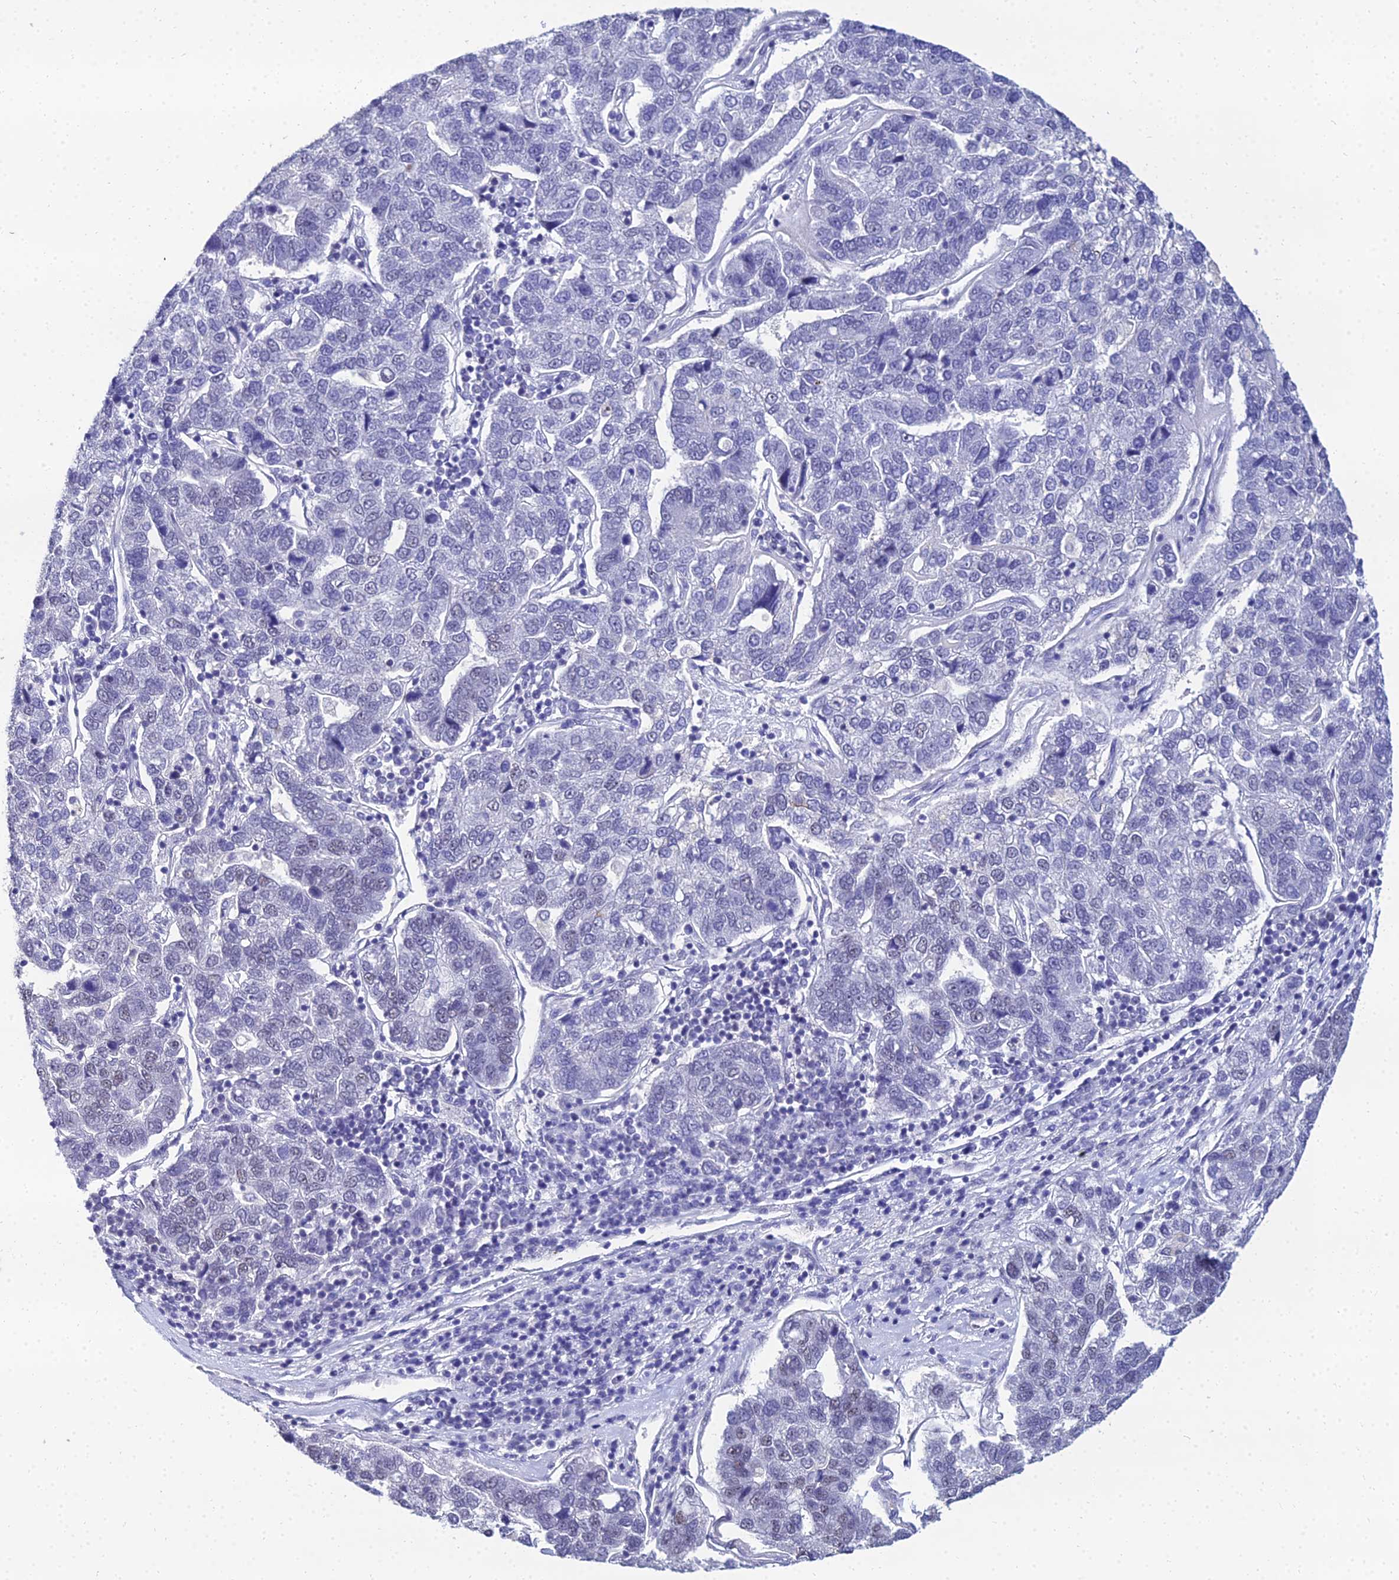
{"staining": {"intensity": "negative", "quantity": "none", "location": "none"}, "tissue": "pancreatic cancer", "cell_type": "Tumor cells", "image_type": "cancer", "snomed": [{"axis": "morphology", "description": "Adenocarcinoma, NOS"}, {"axis": "topography", "description": "Pancreas"}], "caption": "A micrograph of adenocarcinoma (pancreatic) stained for a protein exhibits no brown staining in tumor cells.", "gene": "PPP4R2", "patient": {"sex": "female", "age": 61}}